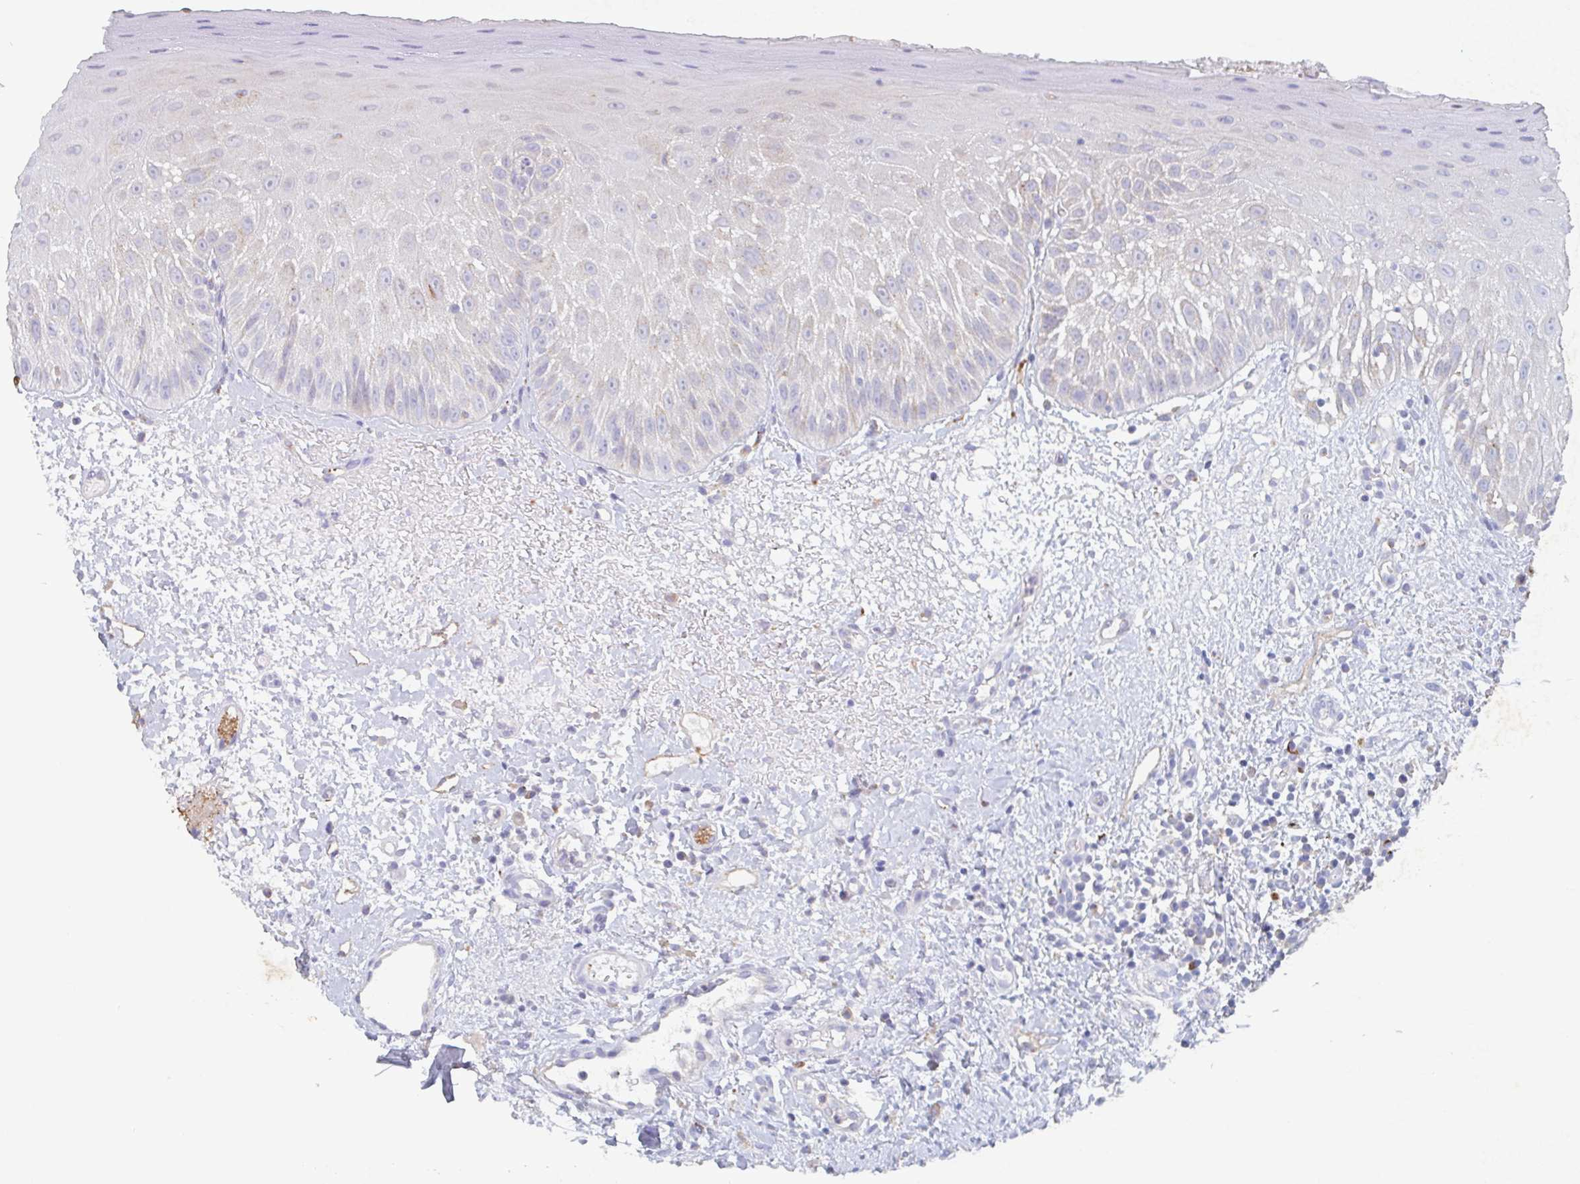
{"staining": {"intensity": "negative", "quantity": "none", "location": "none"}, "tissue": "oral mucosa", "cell_type": "Squamous epithelial cells", "image_type": "normal", "snomed": [{"axis": "morphology", "description": "Normal tissue, NOS"}, {"axis": "topography", "description": "Oral tissue"}, {"axis": "topography", "description": "Tounge, NOS"}], "caption": "High power microscopy image of an IHC image of unremarkable oral mucosa, revealing no significant expression in squamous epithelial cells.", "gene": "MANBA", "patient": {"sex": "male", "age": 83}}